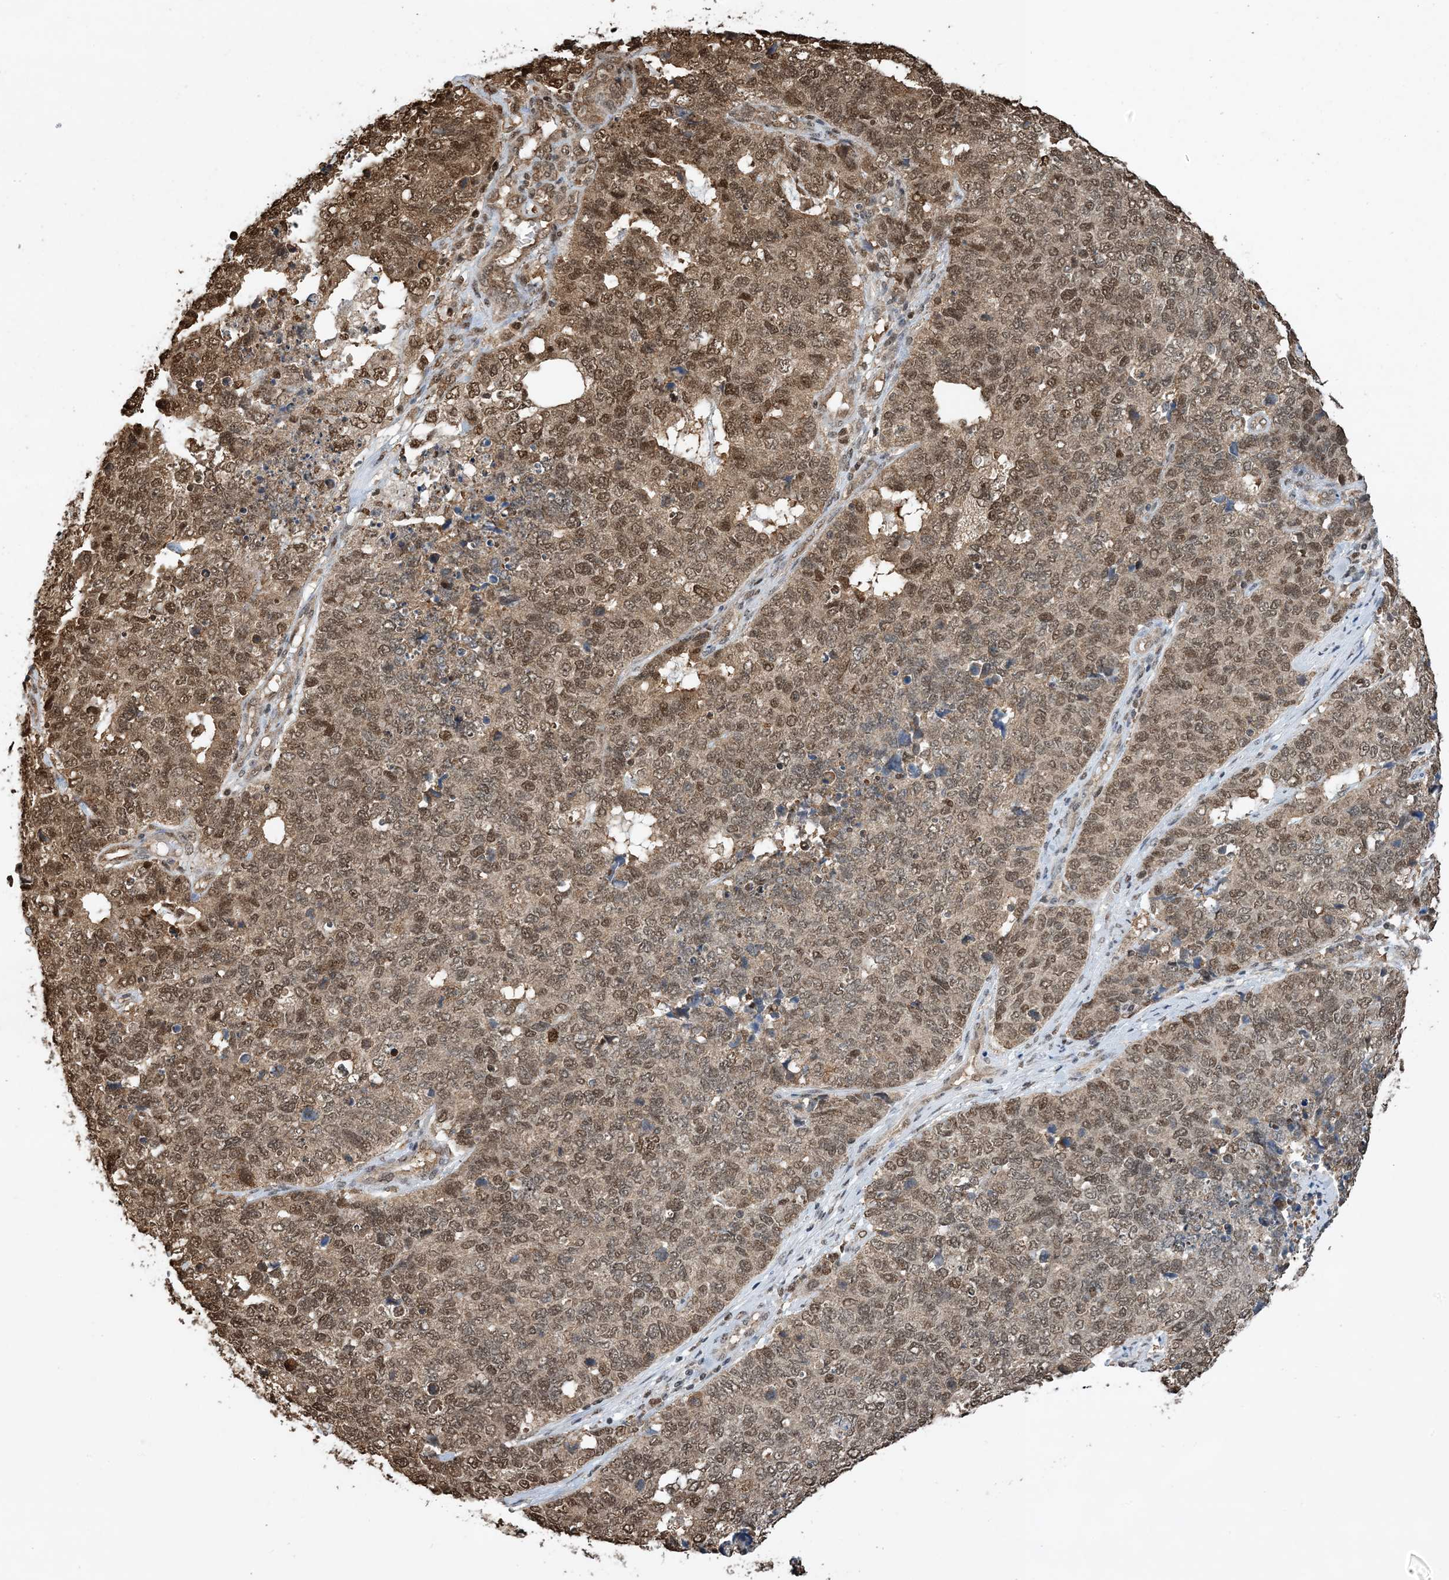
{"staining": {"intensity": "moderate", "quantity": ">75%", "location": "cytoplasmic/membranous,nuclear"}, "tissue": "cervical cancer", "cell_type": "Tumor cells", "image_type": "cancer", "snomed": [{"axis": "morphology", "description": "Squamous cell carcinoma, NOS"}, {"axis": "topography", "description": "Cervix"}], "caption": "Cervical cancer stained for a protein shows moderate cytoplasmic/membranous and nuclear positivity in tumor cells. Nuclei are stained in blue.", "gene": "HSPA1A", "patient": {"sex": "female", "age": 63}}